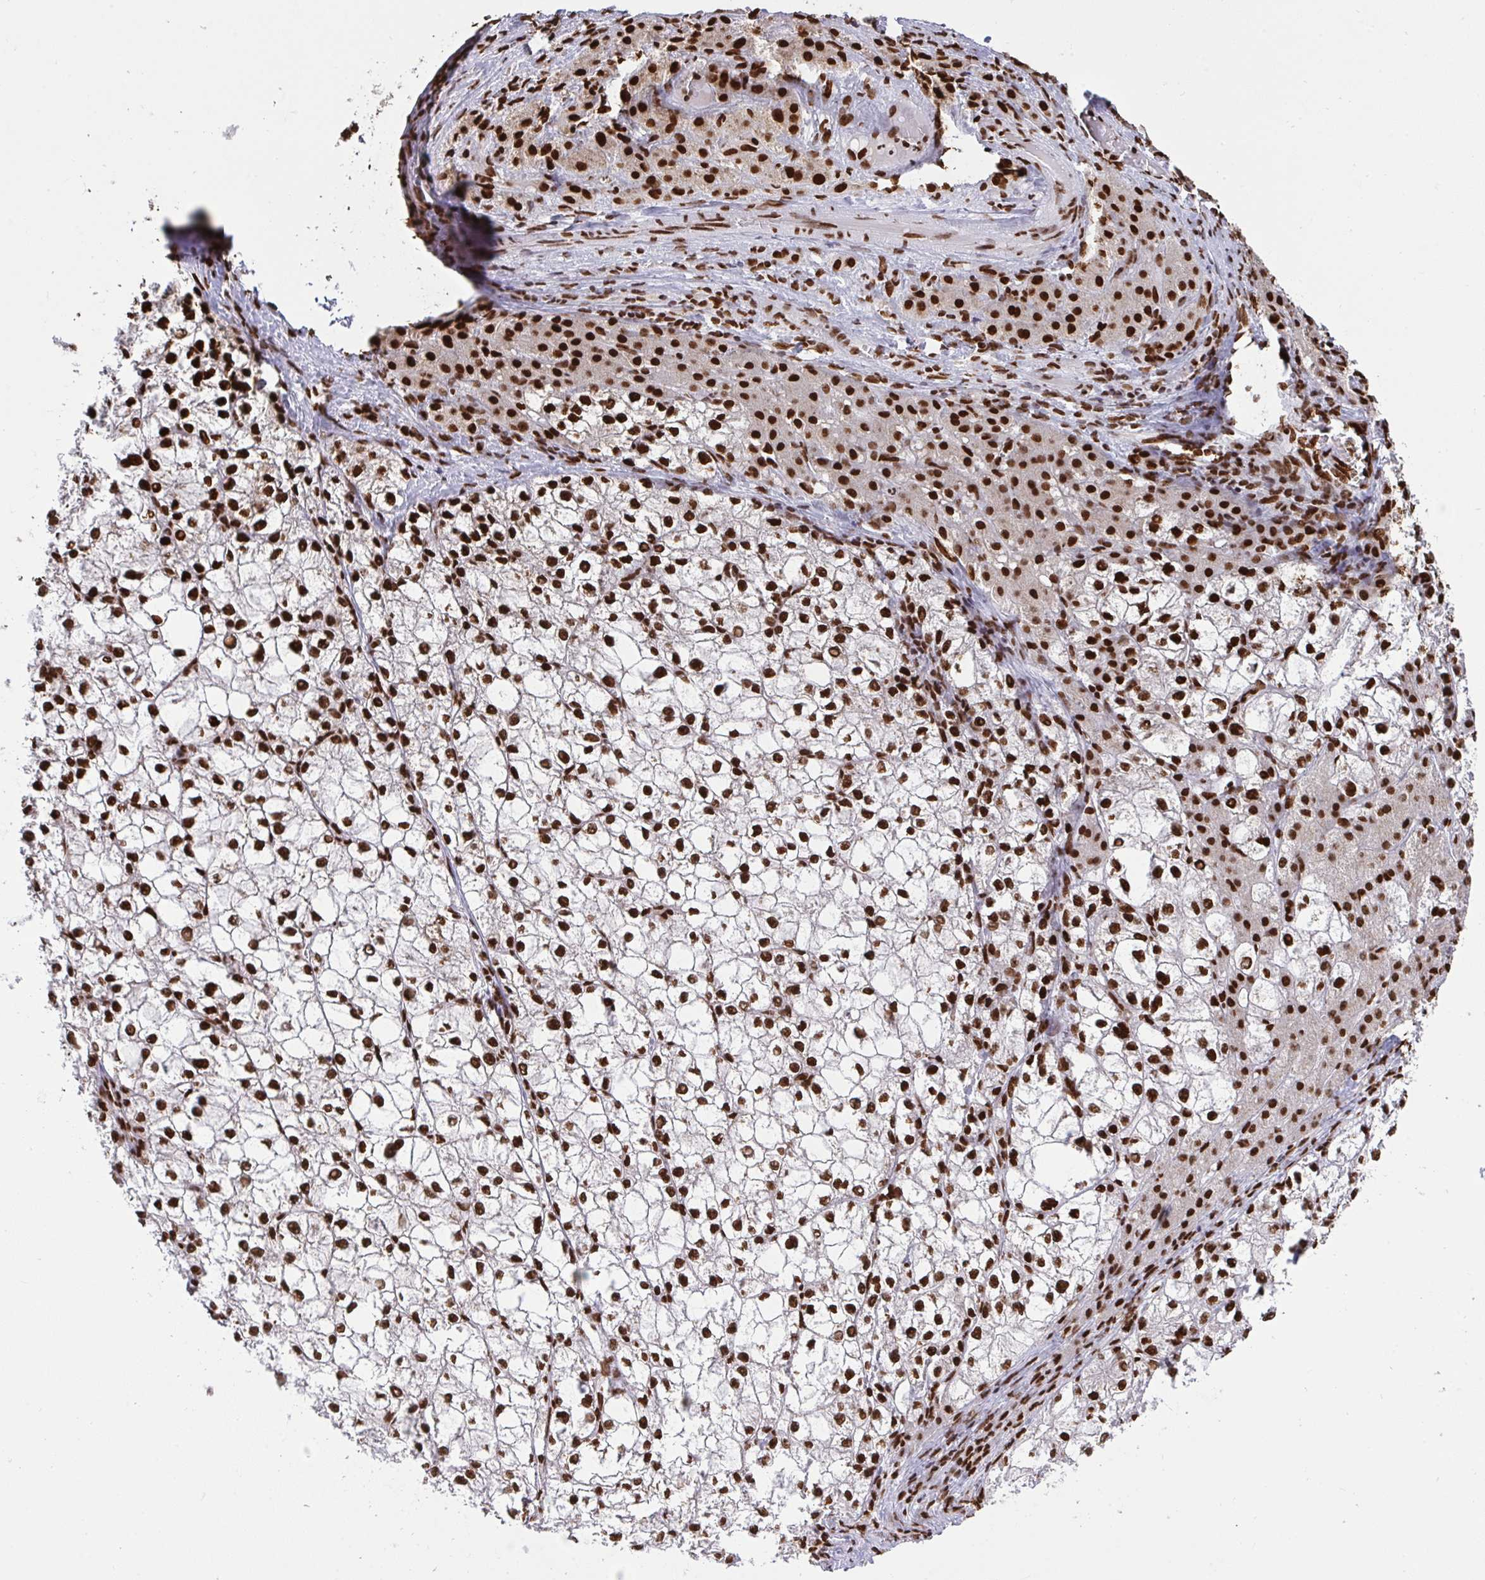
{"staining": {"intensity": "strong", "quantity": ">75%", "location": "nuclear"}, "tissue": "liver cancer", "cell_type": "Tumor cells", "image_type": "cancer", "snomed": [{"axis": "morphology", "description": "Carcinoma, Hepatocellular, NOS"}, {"axis": "topography", "description": "Liver"}], "caption": "This photomicrograph demonstrates immunohistochemistry (IHC) staining of liver cancer, with high strong nuclear staining in approximately >75% of tumor cells.", "gene": "HNRNPL", "patient": {"sex": "female", "age": 43}}